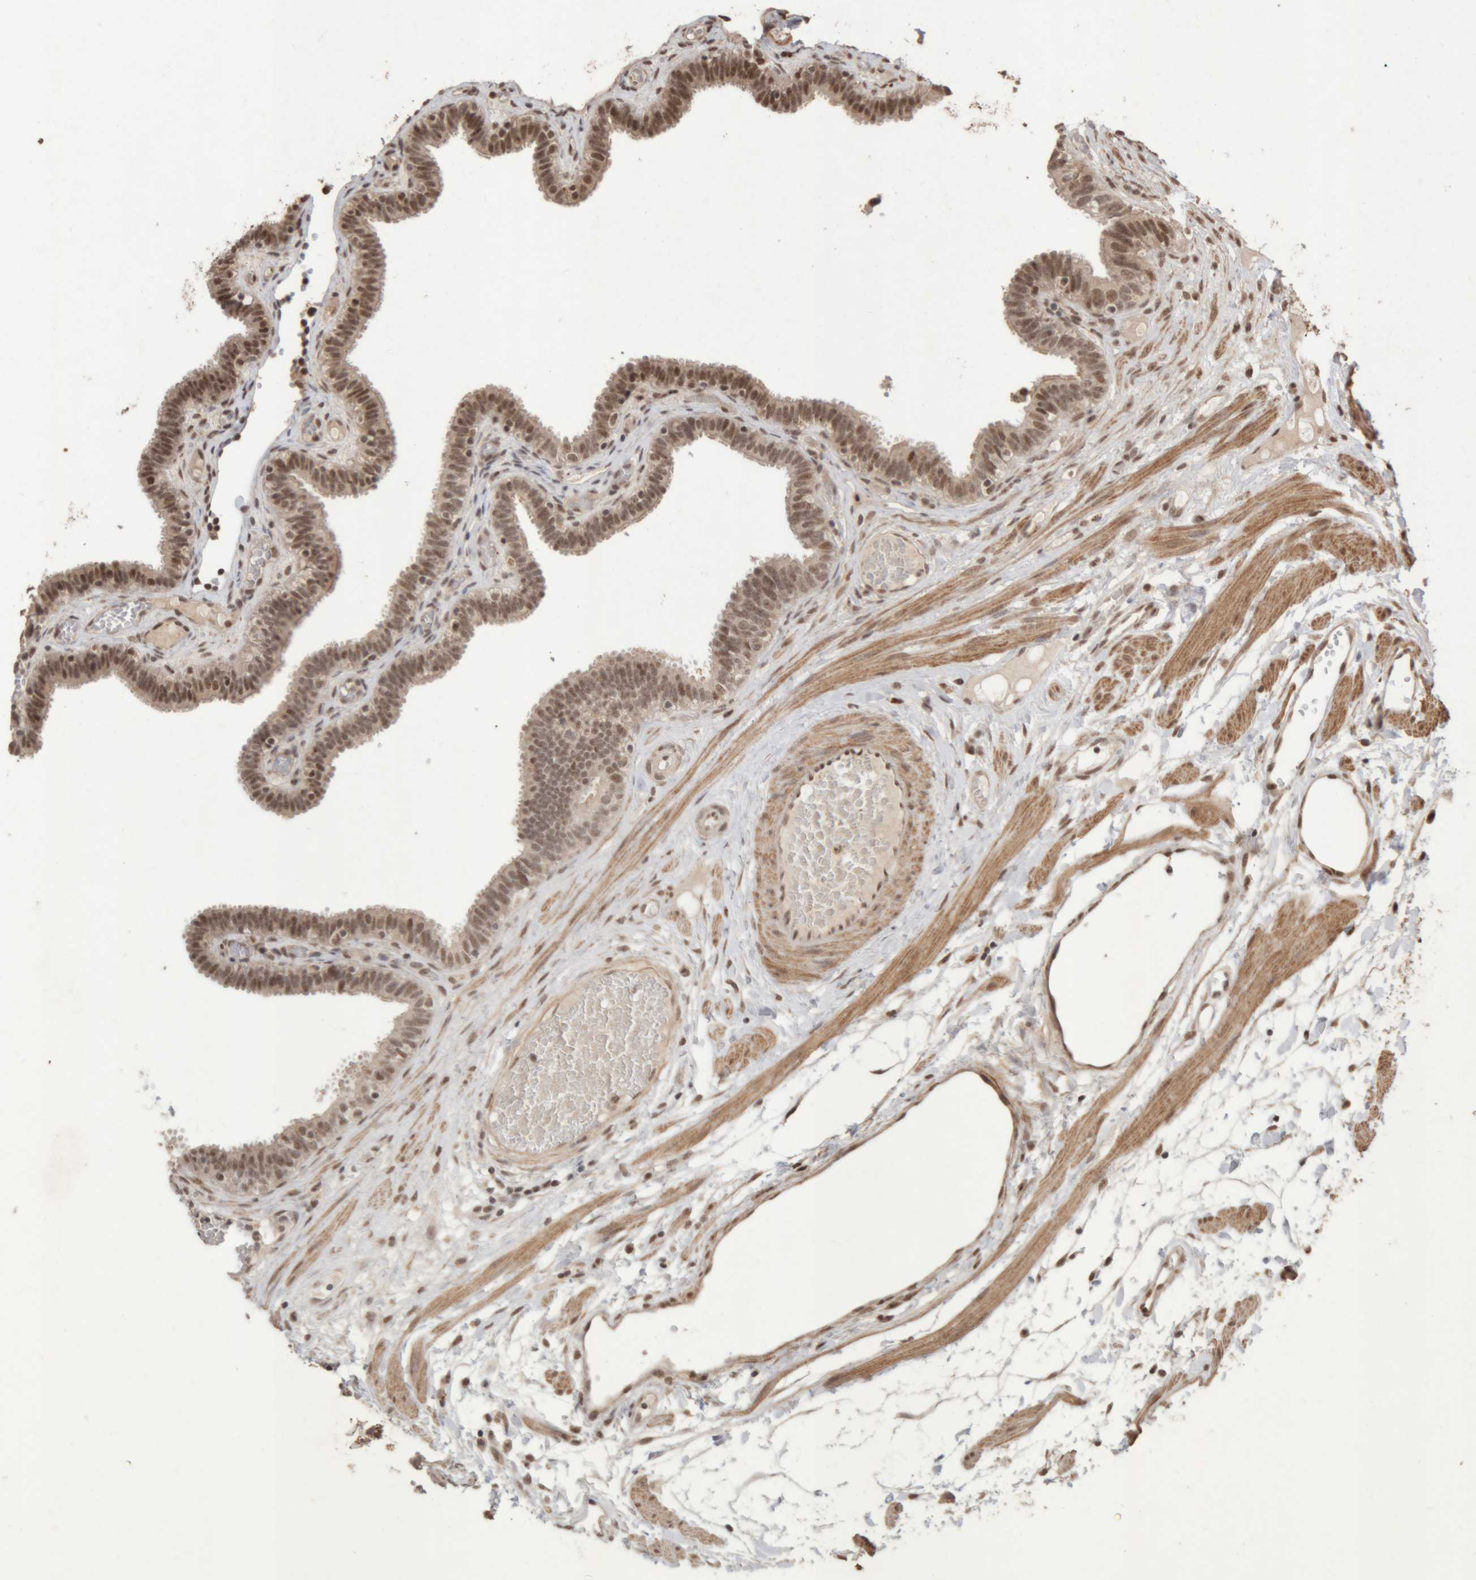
{"staining": {"intensity": "moderate", "quantity": ">75%", "location": "cytoplasmic/membranous,nuclear"}, "tissue": "fallopian tube", "cell_type": "Glandular cells", "image_type": "normal", "snomed": [{"axis": "morphology", "description": "Normal tissue, NOS"}, {"axis": "topography", "description": "Fallopian tube"}, {"axis": "topography", "description": "Placenta"}], "caption": "Normal fallopian tube reveals moderate cytoplasmic/membranous,nuclear expression in about >75% of glandular cells, visualized by immunohistochemistry. (Brightfield microscopy of DAB IHC at high magnification).", "gene": "KEAP1", "patient": {"sex": "female", "age": 32}}